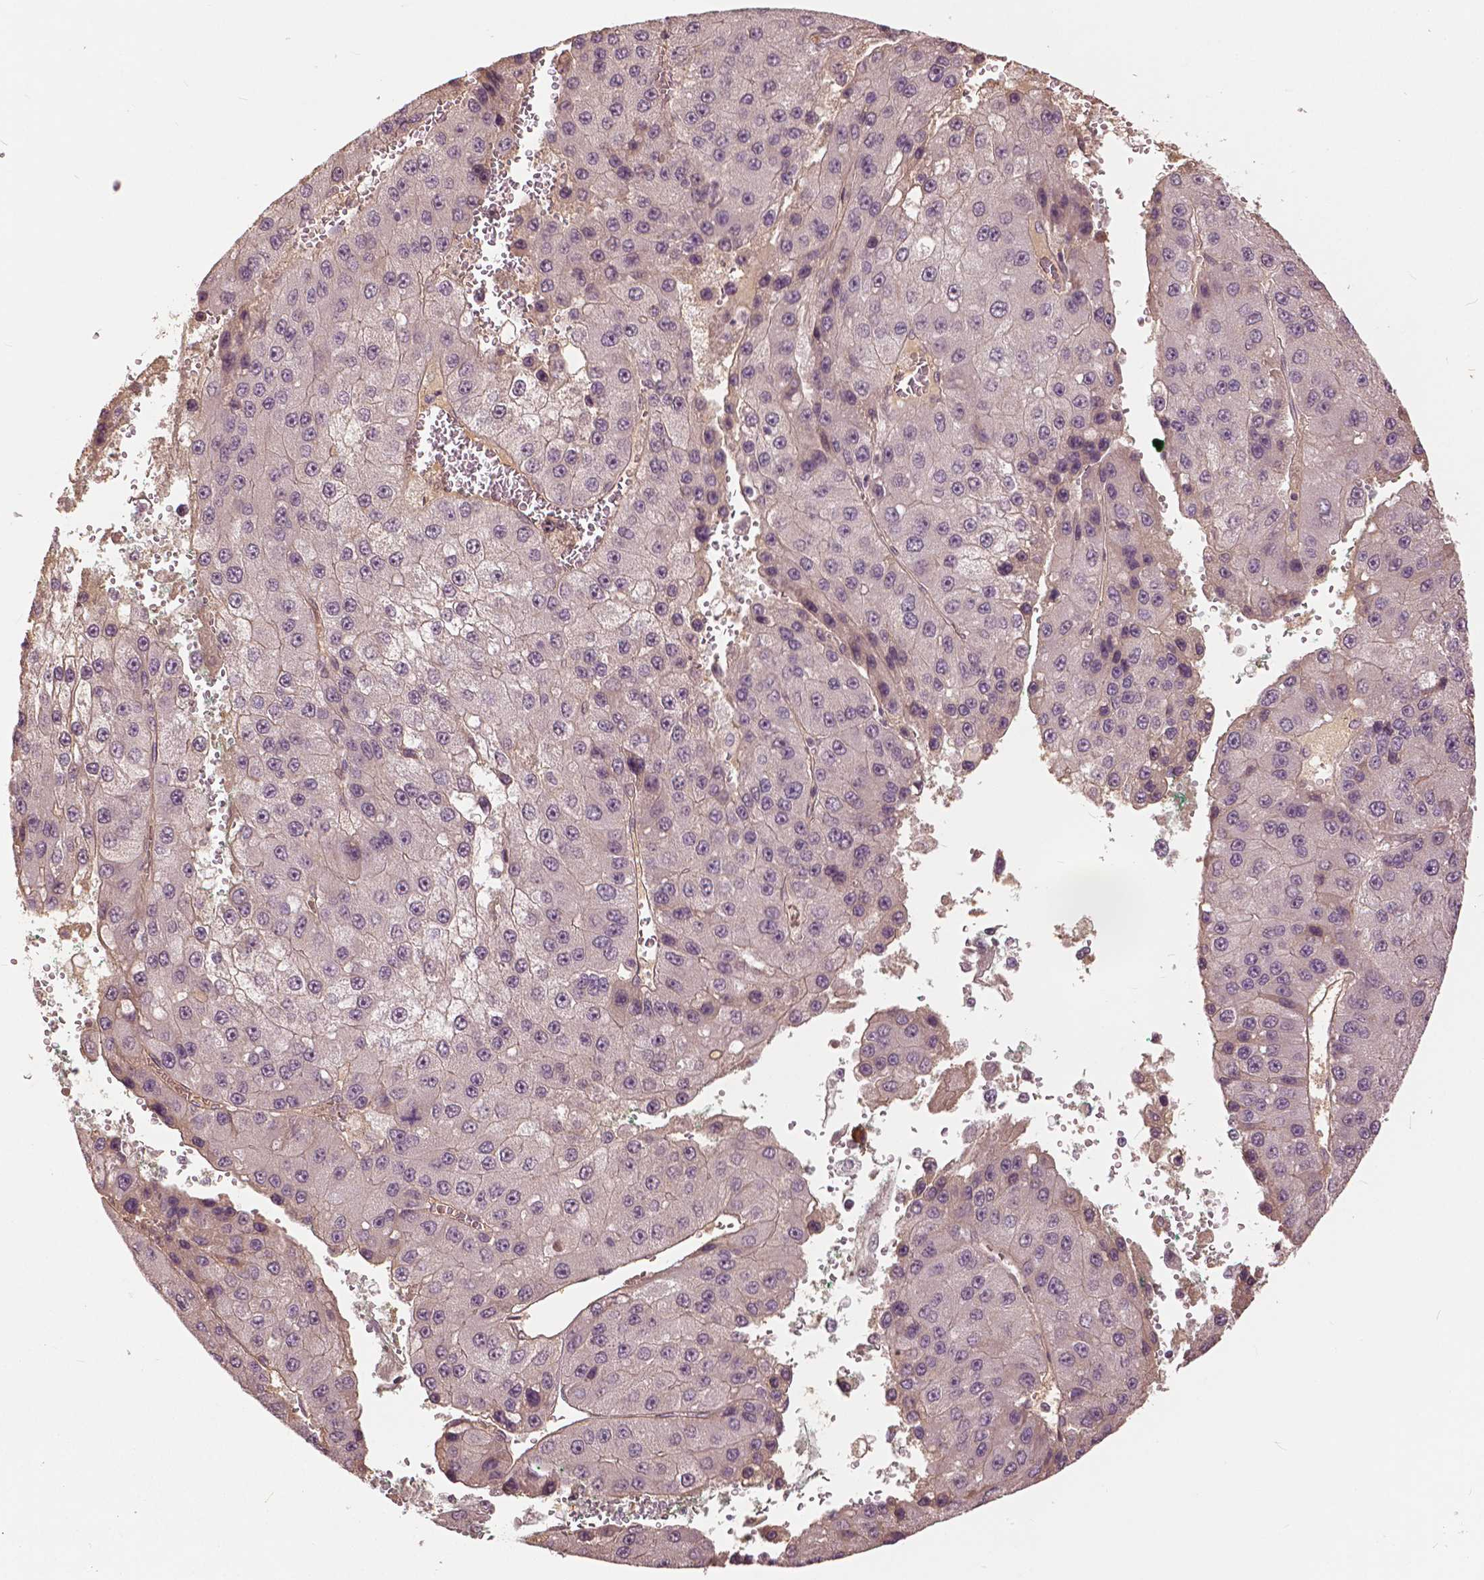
{"staining": {"intensity": "weak", "quantity": "25%-75%", "location": "nuclear"}, "tissue": "liver cancer", "cell_type": "Tumor cells", "image_type": "cancer", "snomed": [{"axis": "morphology", "description": "Carcinoma, Hepatocellular, NOS"}, {"axis": "topography", "description": "Liver"}], "caption": "Protein expression analysis of hepatocellular carcinoma (liver) exhibits weak nuclear positivity in approximately 25%-75% of tumor cells.", "gene": "ANGPTL4", "patient": {"sex": "female", "age": 73}}